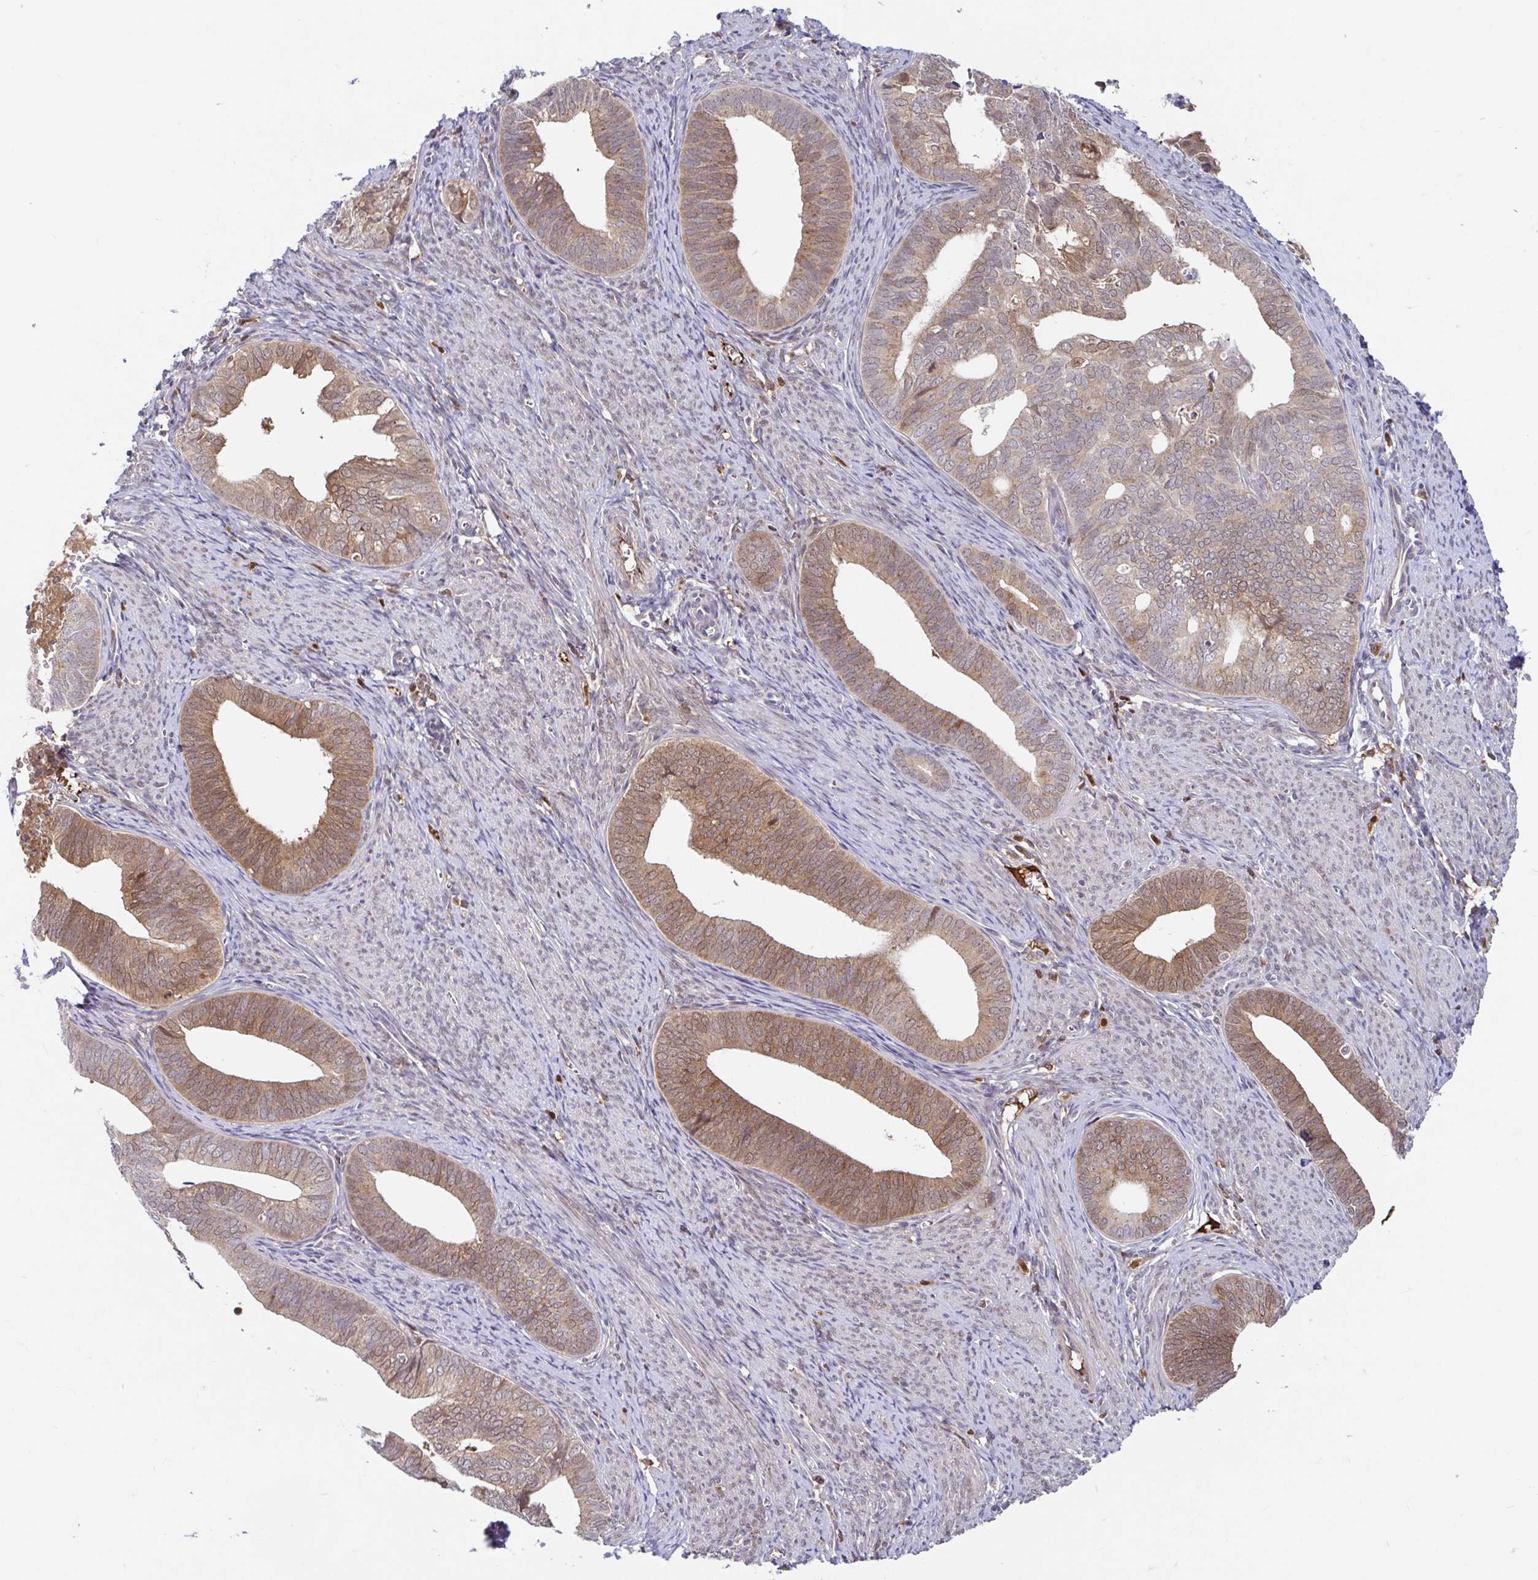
{"staining": {"intensity": "weak", "quantity": ">75%", "location": "cytoplasmic/membranous,nuclear"}, "tissue": "endometrial cancer", "cell_type": "Tumor cells", "image_type": "cancer", "snomed": [{"axis": "morphology", "description": "Adenocarcinoma, NOS"}, {"axis": "topography", "description": "Endometrium"}], "caption": "Immunohistochemistry of human endometrial adenocarcinoma shows low levels of weak cytoplasmic/membranous and nuclear expression in about >75% of tumor cells.", "gene": "BLVRA", "patient": {"sex": "female", "age": 75}}